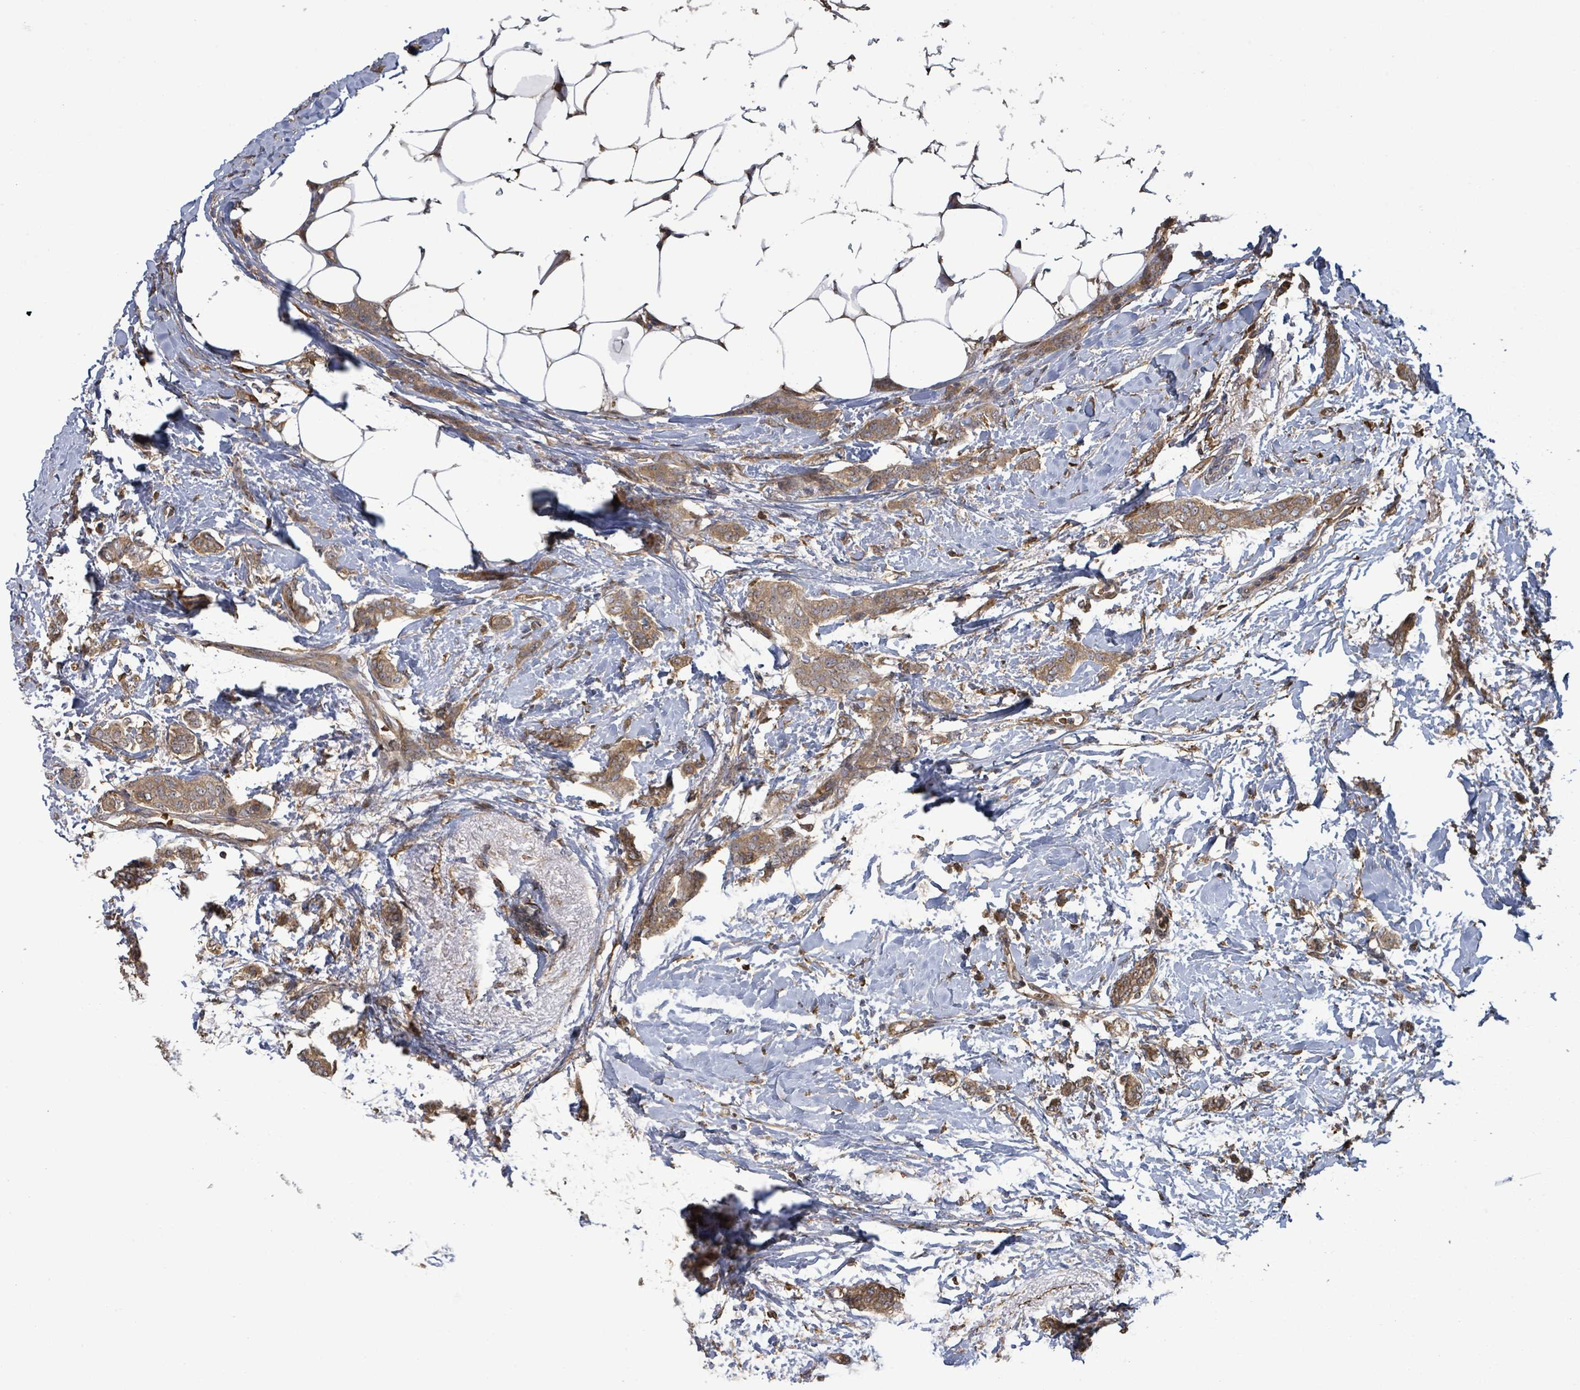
{"staining": {"intensity": "moderate", "quantity": "25%-75%", "location": "cytoplasmic/membranous"}, "tissue": "breast cancer", "cell_type": "Tumor cells", "image_type": "cancer", "snomed": [{"axis": "morphology", "description": "Duct carcinoma"}, {"axis": "topography", "description": "Breast"}], "caption": "DAB (3,3'-diaminobenzidine) immunohistochemical staining of breast cancer shows moderate cytoplasmic/membranous protein positivity in about 25%-75% of tumor cells.", "gene": "MAP3K6", "patient": {"sex": "female", "age": 72}}